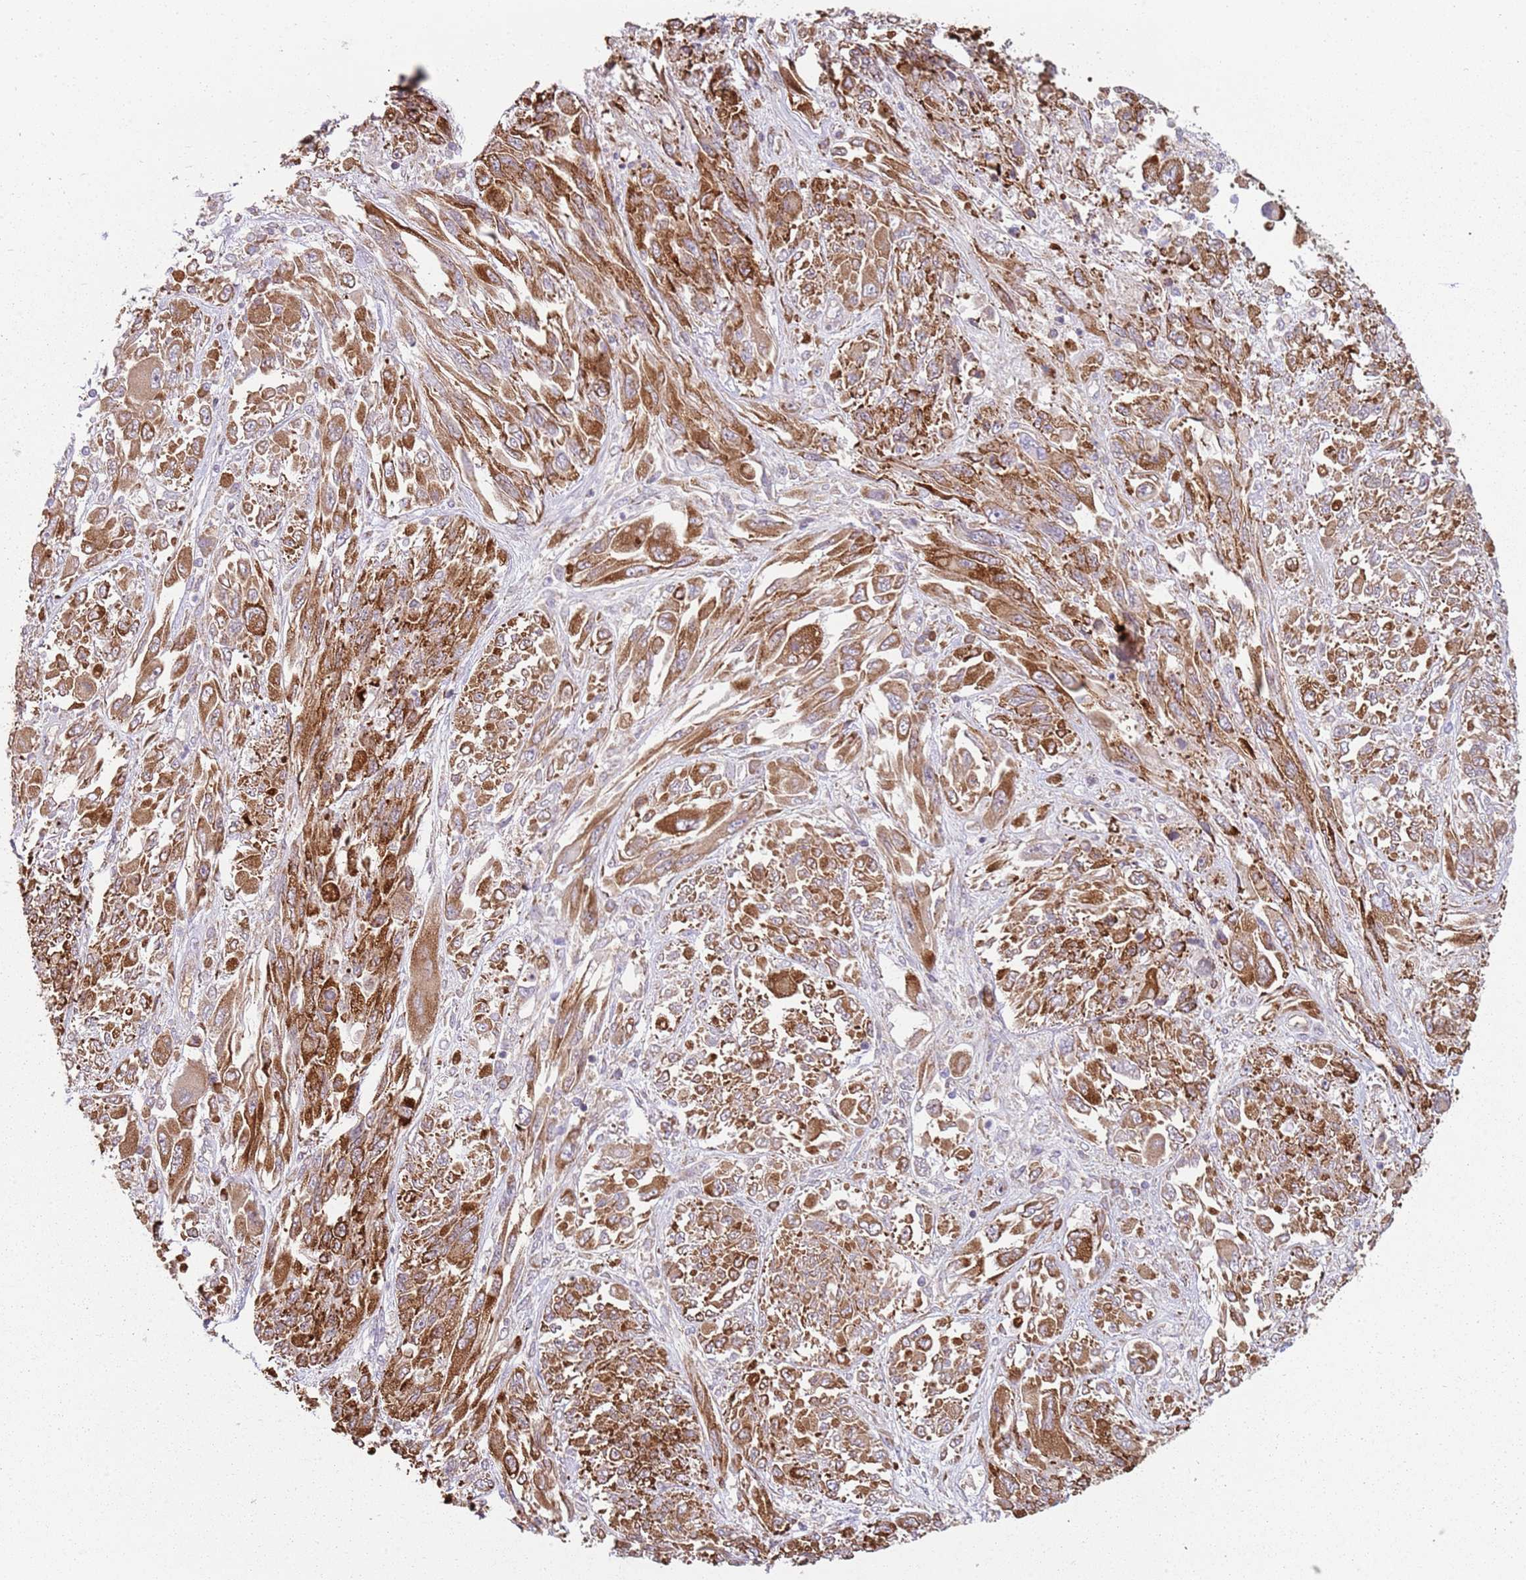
{"staining": {"intensity": "strong", "quantity": ">75%", "location": "cytoplasmic/membranous"}, "tissue": "melanoma", "cell_type": "Tumor cells", "image_type": "cancer", "snomed": [{"axis": "morphology", "description": "Malignant melanoma, NOS"}, {"axis": "topography", "description": "Skin"}], "caption": "Immunohistochemical staining of human melanoma shows strong cytoplasmic/membranous protein expression in approximately >75% of tumor cells.", "gene": "SPATA2", "patient": {"sex": "female", "age": 91}}